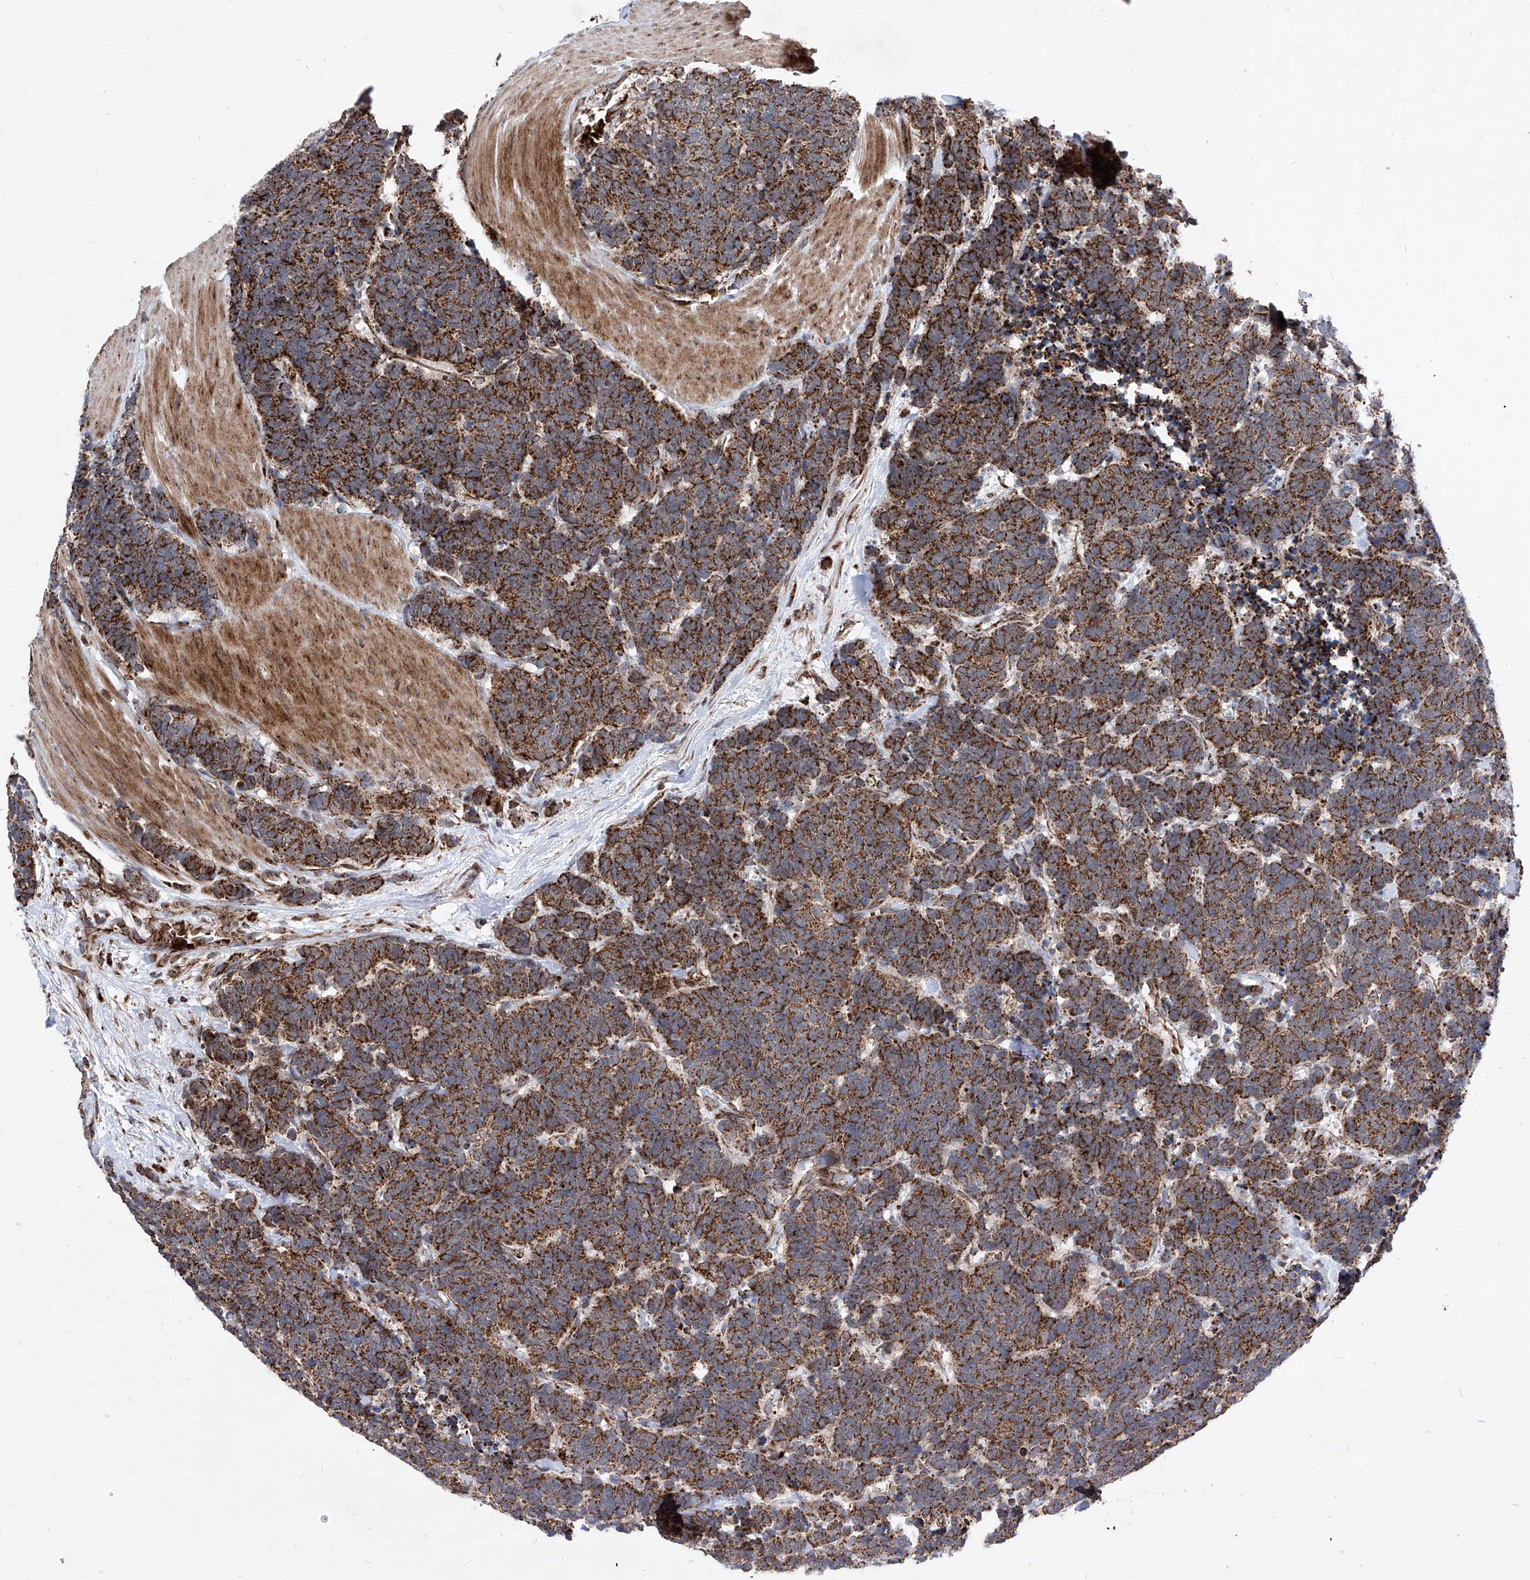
{"staining": {"intensity": "strong", "quantity": ">75%", "location": "cytoplasmic/membranous"}, "tissue": "carcinoid", "cell_type": "Tumor cells", "image_type": "cancer", "snomed": [{"axis": "morphology", "description": "Carcinoma, NOS"}, {"axis": "morphology", "description": "Carcinoid, malignant, NOS"}, {"axis": "topography", "description": "Urinary bladder"}], "caption": "Strong cytoplasmic/membranous staining is identified in approximately >75% of tumor cells in carcinoid.", "gene": "SEMA6A", "patient": {"sex": "male", "age": 57}}